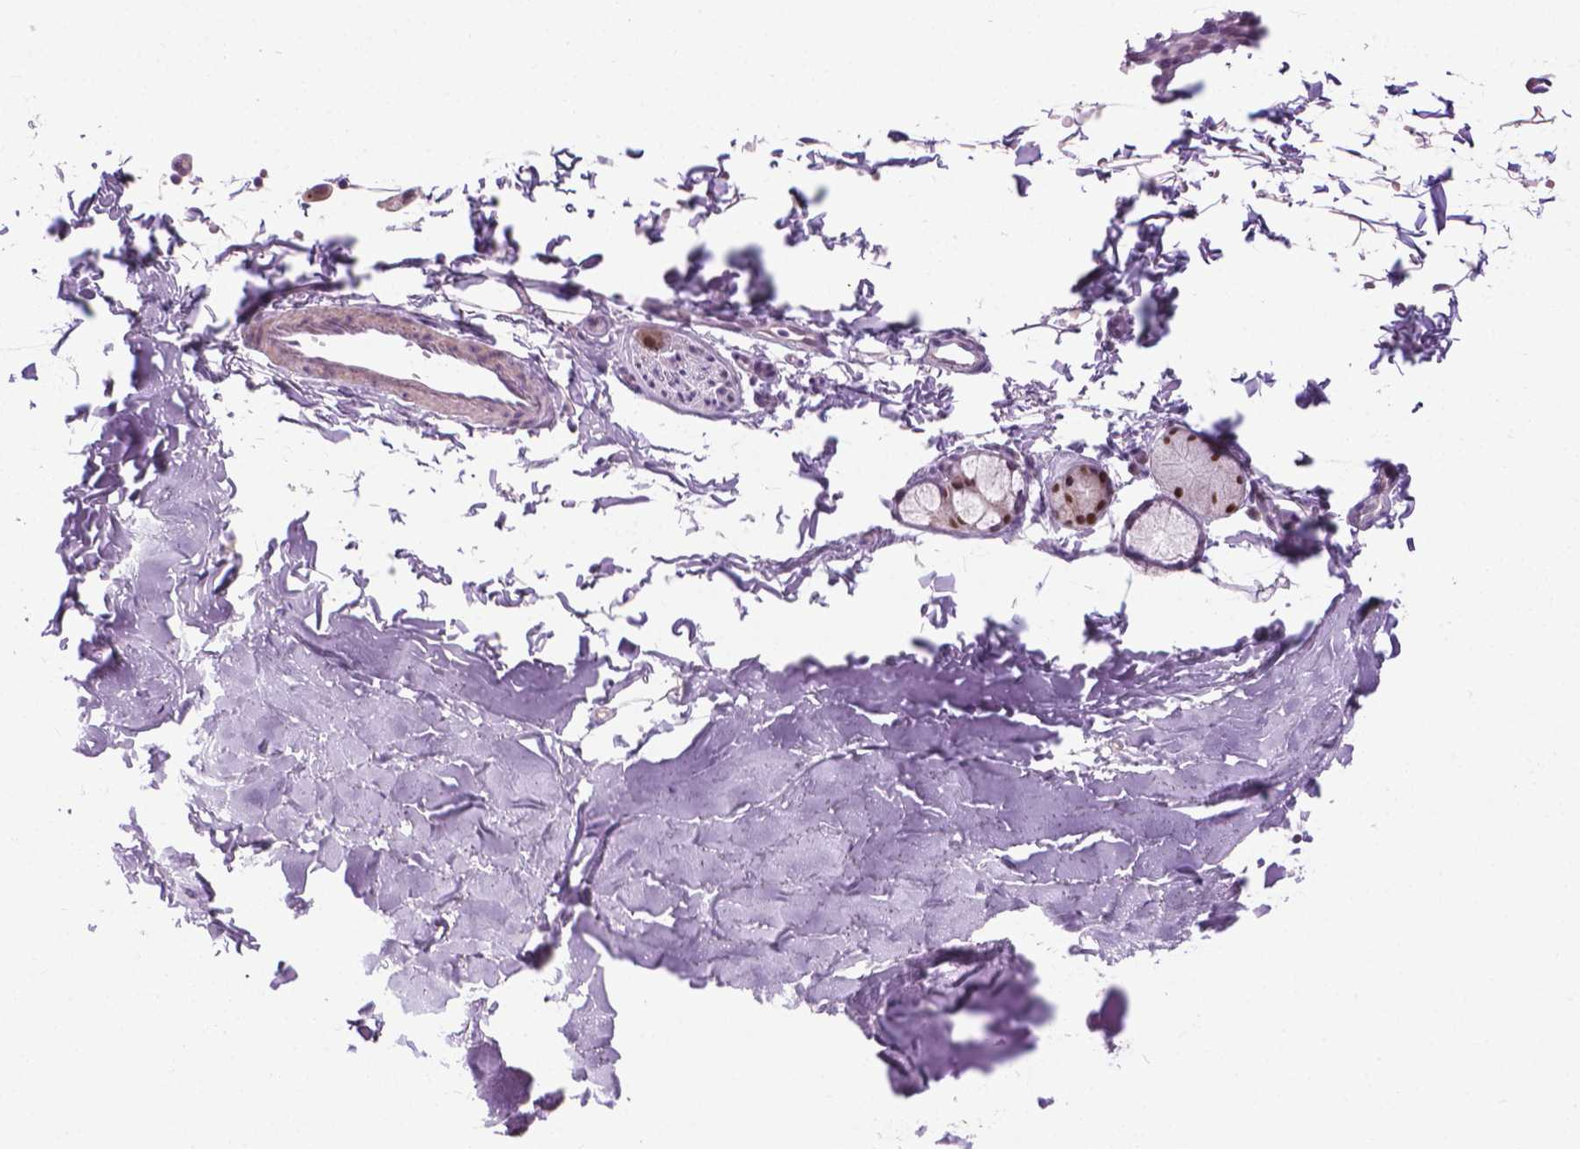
{"staining": {"intensity": "negative", "quantity": "none", "location": "none"}, "tissue": "soft tissue", "cell_type": "Fibroblasts", "image_type": "normal", "snomed": [{"axis": "morphology", "description": "Normal tissue, NOS"}, {"axis": "topography", "description": "Cartilage tissue"}, {"axis": "topography", "description": "Bronchus"}], "caption": "This micrograph is of benign soft tissue stained with immunohistochemistry to label a protein in brown with the nuclei are counter-stained blue. There is no positivity in fibroblasts. (DAB (3,3'-diaminobenzidine) immunohistochemistry (IHC) with hematoxylin counter stain).", "gene": "APCDD1L", "patient": {"sex": "female", "age": 79}}